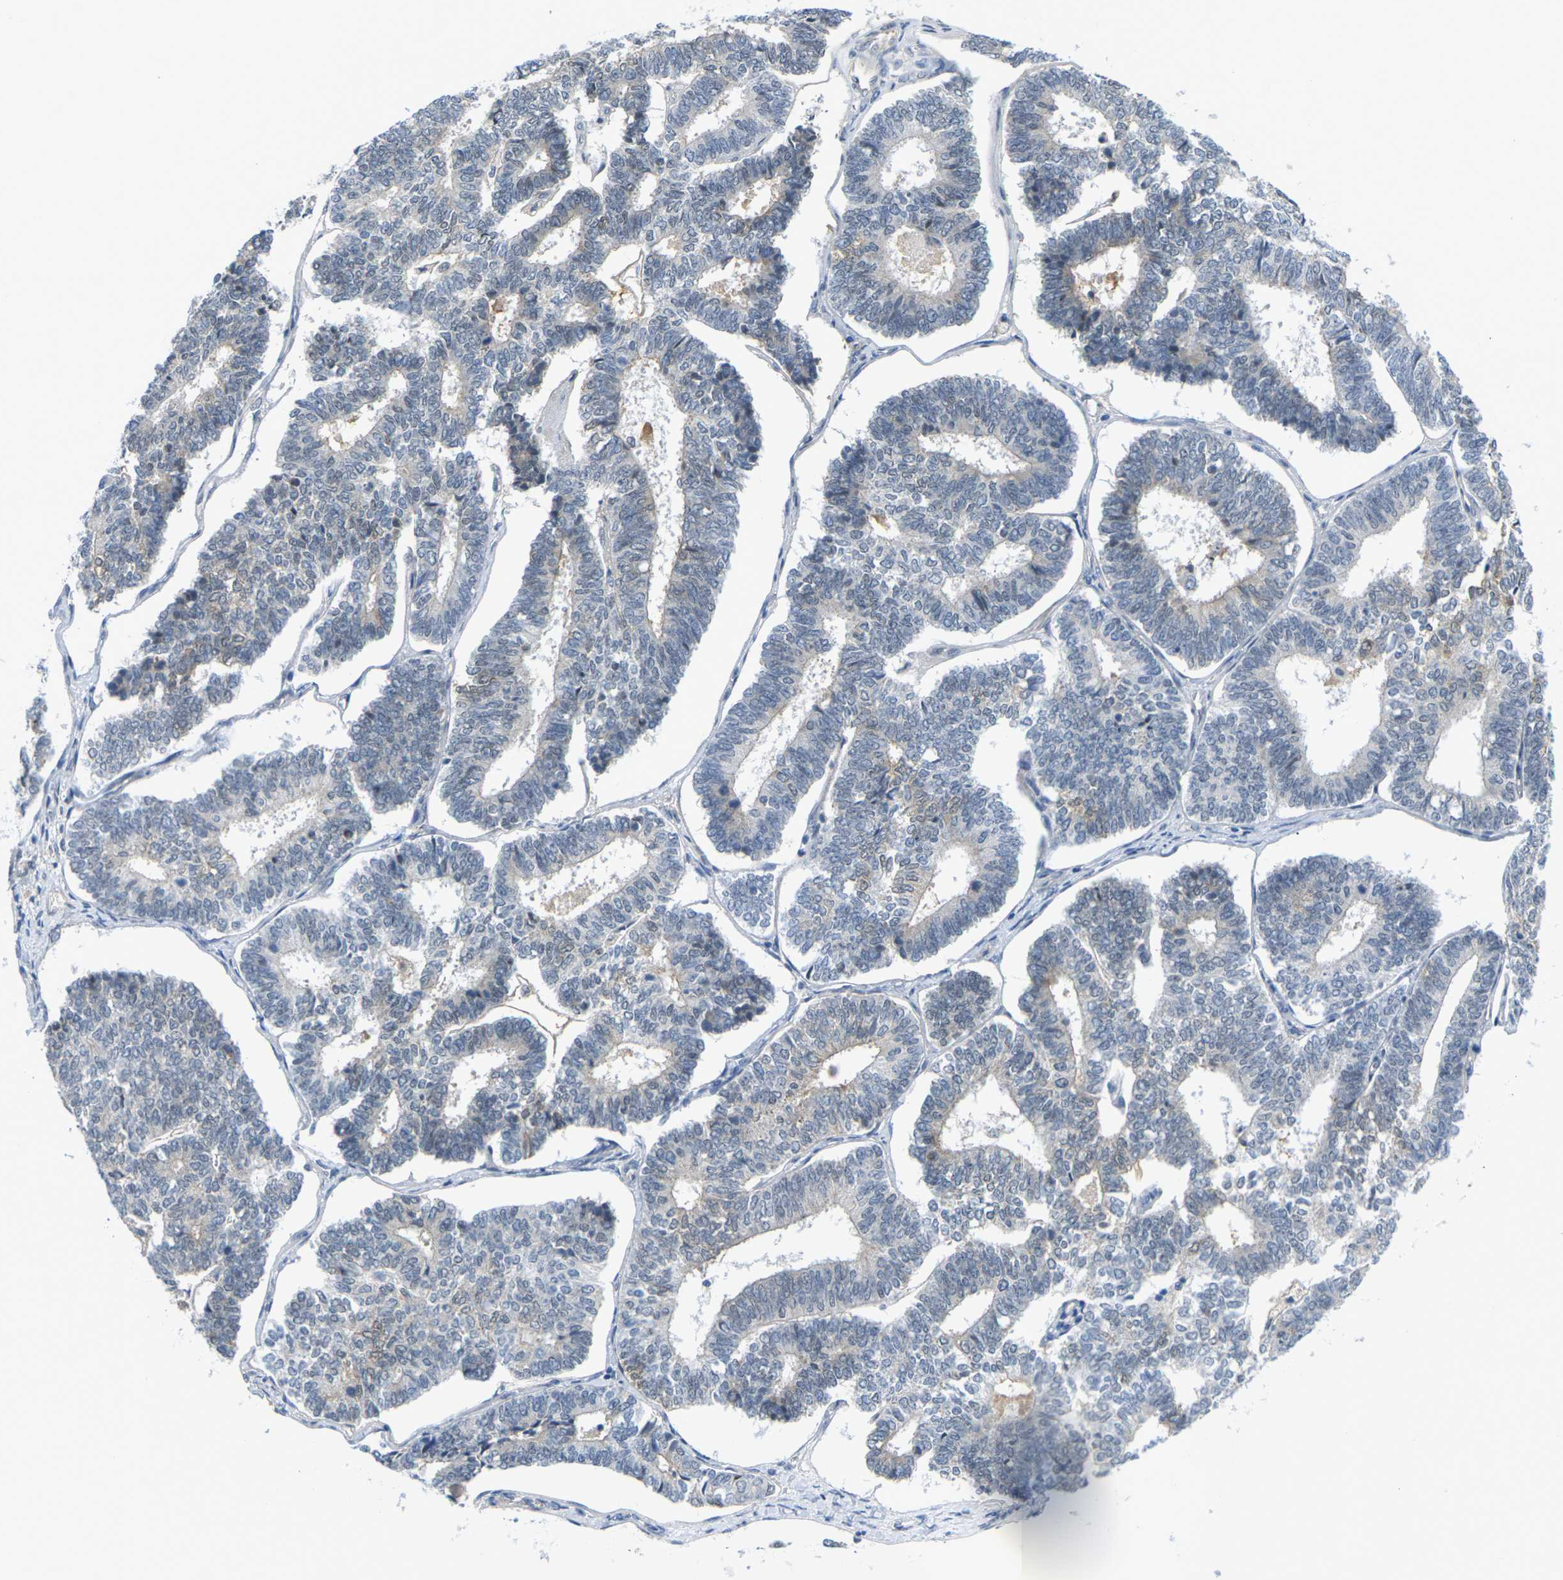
{"staining": {"intensity": "weak", "quantity": "<25%", "location": "cytoplasmic/membranous,nuclear"}, "tissue": "endometrial cancer", "cell_type": "Tumor cells", "image_type": "cancer", "snomed": [{"axis": "morphology", "description": "Adenocarcinoma, NOS"}, {"axis": "topography", "description": "Endometrium"}], "caption": "DAB (3,3'-diaminobenzidine) immunohistochemical staining of human endometrial cancer exhibits no significant positivity in tumor cells.", "gene": "PKP2", "patient": {"sex": "female", "age": 70}}